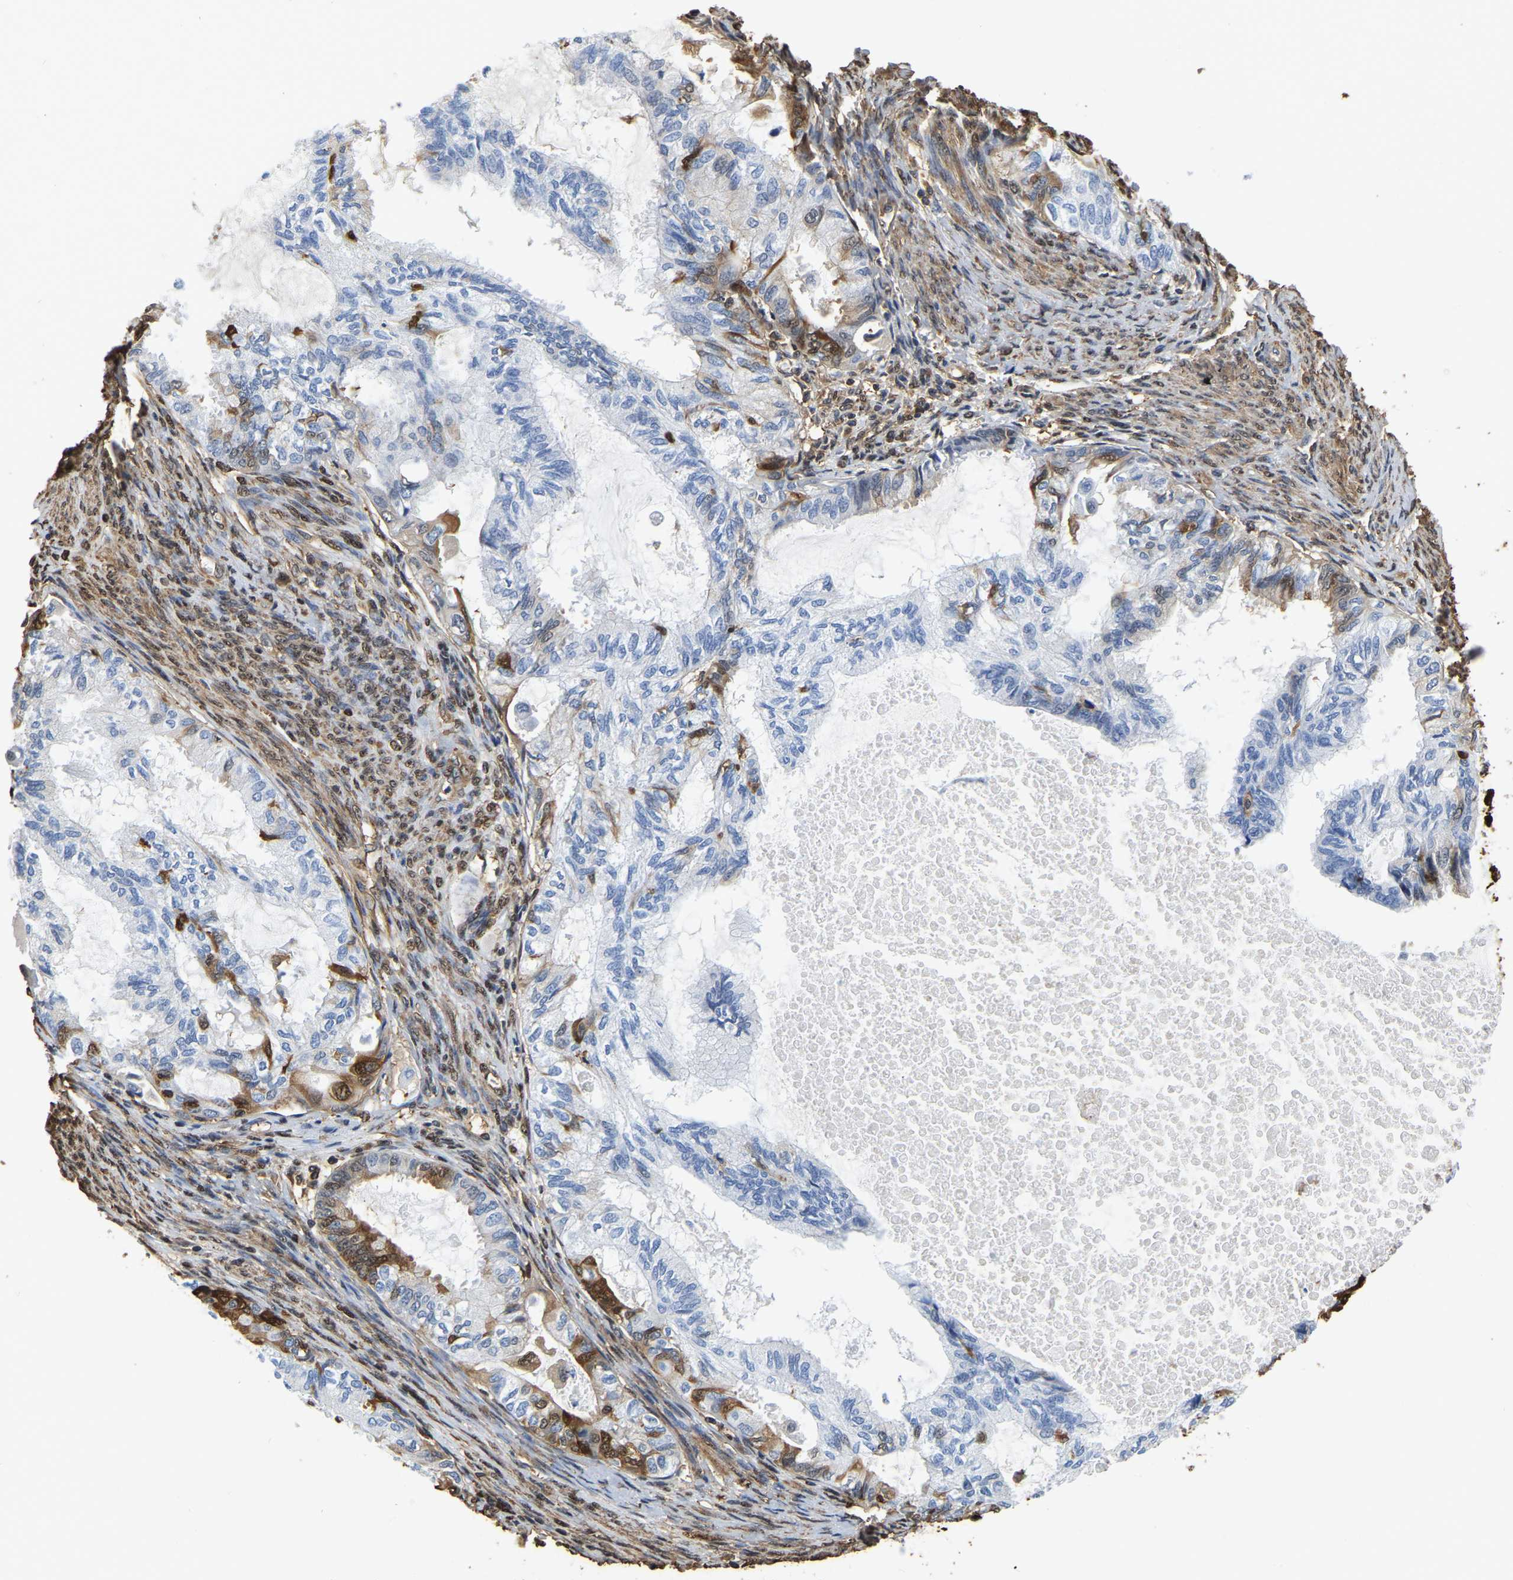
{"staining": {"intensity": "moderate", "quantity": "<25%", "location": "cytoplasmic/membranous"}, "tissue": "cervical cancer", "cell_type": "Tumor cells", "image_type": "cancer", "snomed": [{"axis": "morphology", "description": "Normal tissue, NOS"}, {"axis": "morphology", "description": "Adenocarcinoma, NOS"}, {"axis": "topography", "description": "Cervix"}, {"axis": "topography", "description": "Endometrium"}], "caption": "An IHC image of neoplastic tissue is shown. Protein staining in brown labels moderate cytoplasmic/membranous positivity in adenocarcinoma (cervical) within tumor cells.", "gene": "LDHB", "patient": {"sex": "female", "age": 86}}